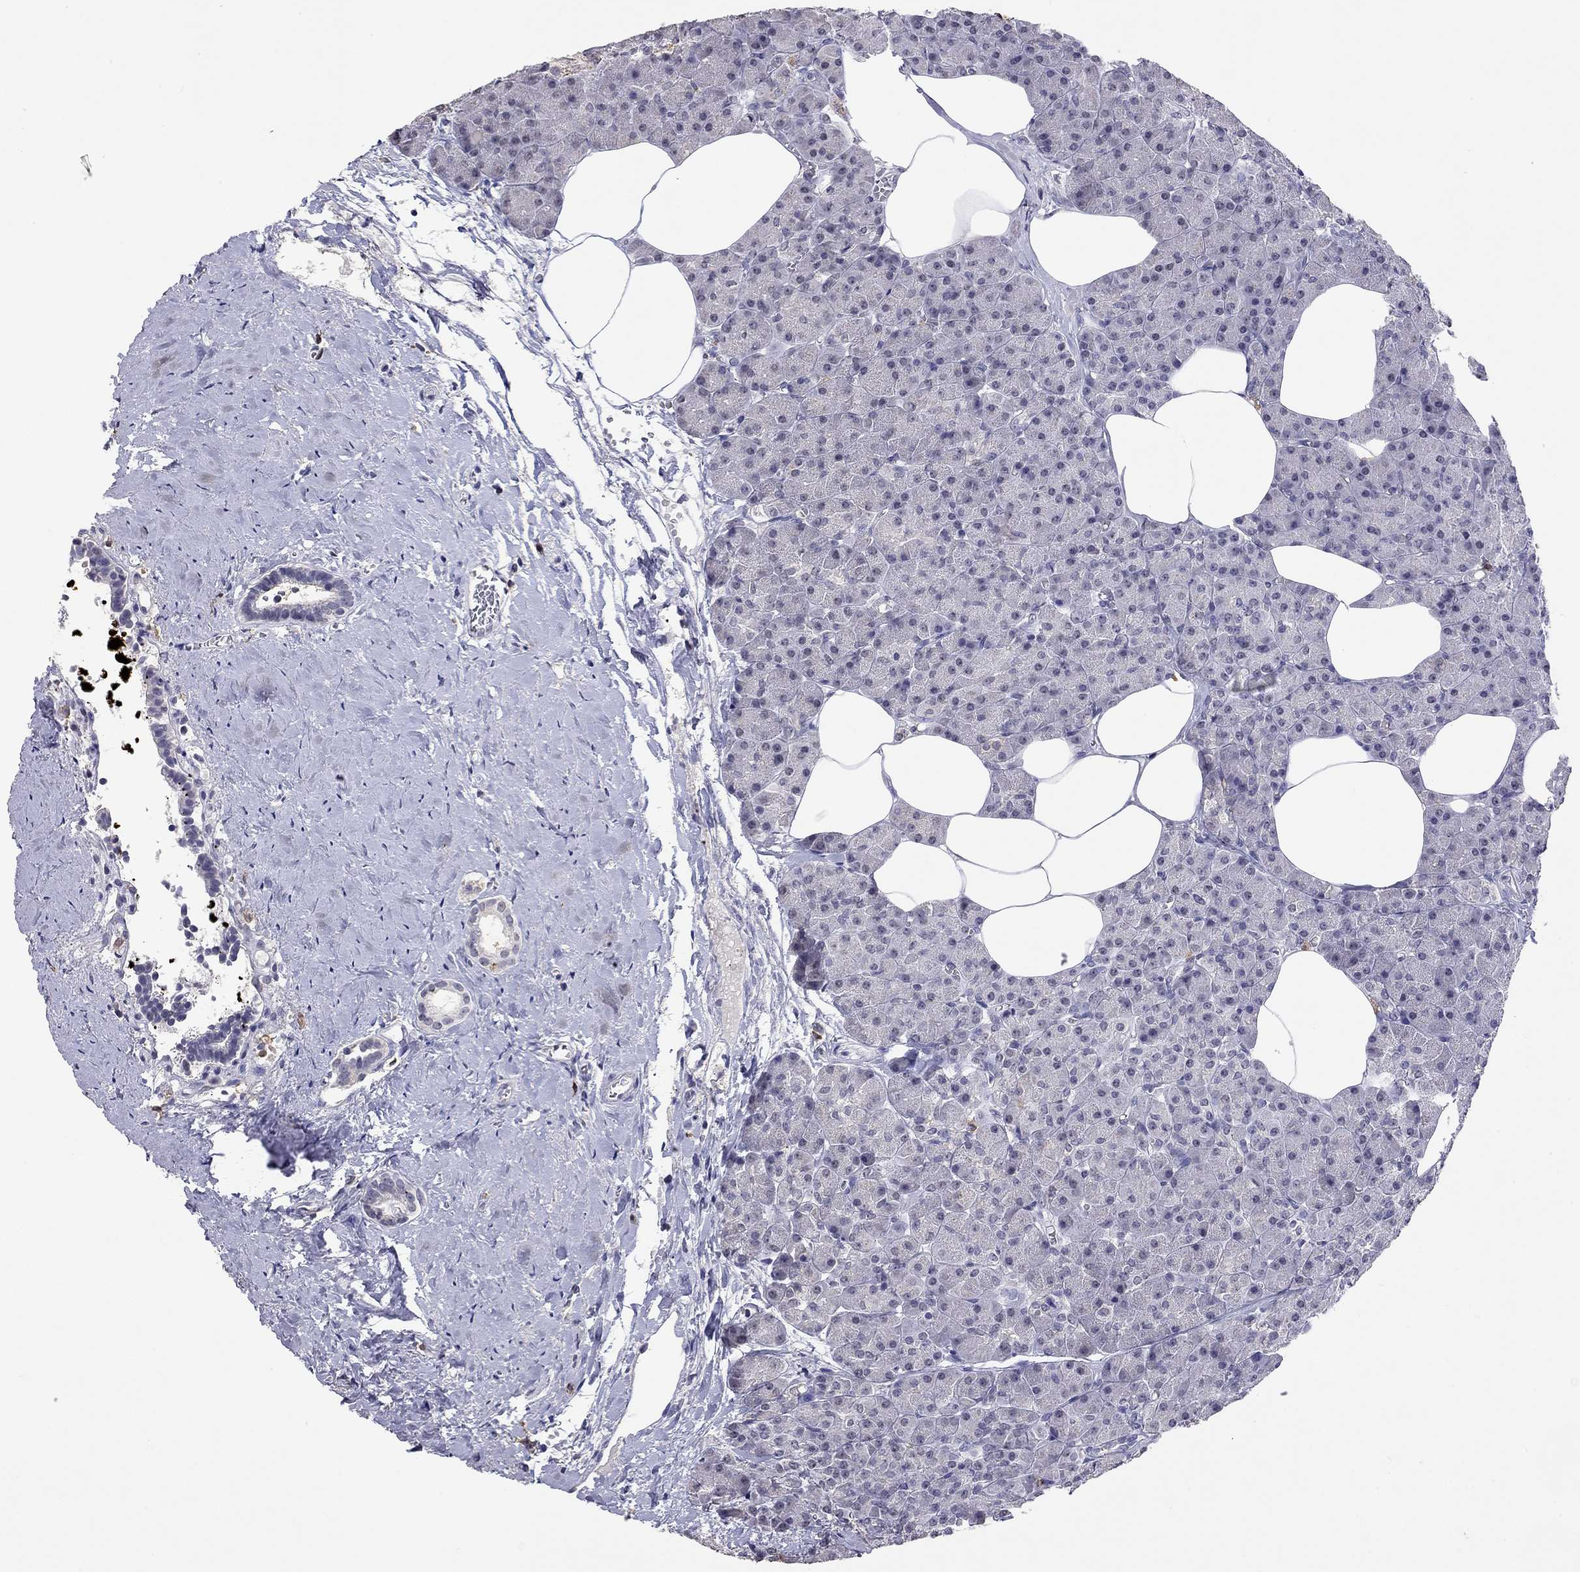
{"staining": {"intensity": "negative", "quantity": "none", "location": "none"}, "tissue": "pancreas", "cell_type": "Exocrine glandular cells", "image_type": "normal", "snomed": [{"axis": "morphology", "description": "Normal tissue, NOS"}, {"axis": "topography", "description": "Pancreas"}], "caption": "Immunohistochemistry (IHC) histopathology image of unremarkable pancreas: pancreas stained with DAB demonstrates no significant protein expression in exocrine glandular cells.", "gene": "WNK3", "patient": {"sex": "female", "age": 45}}